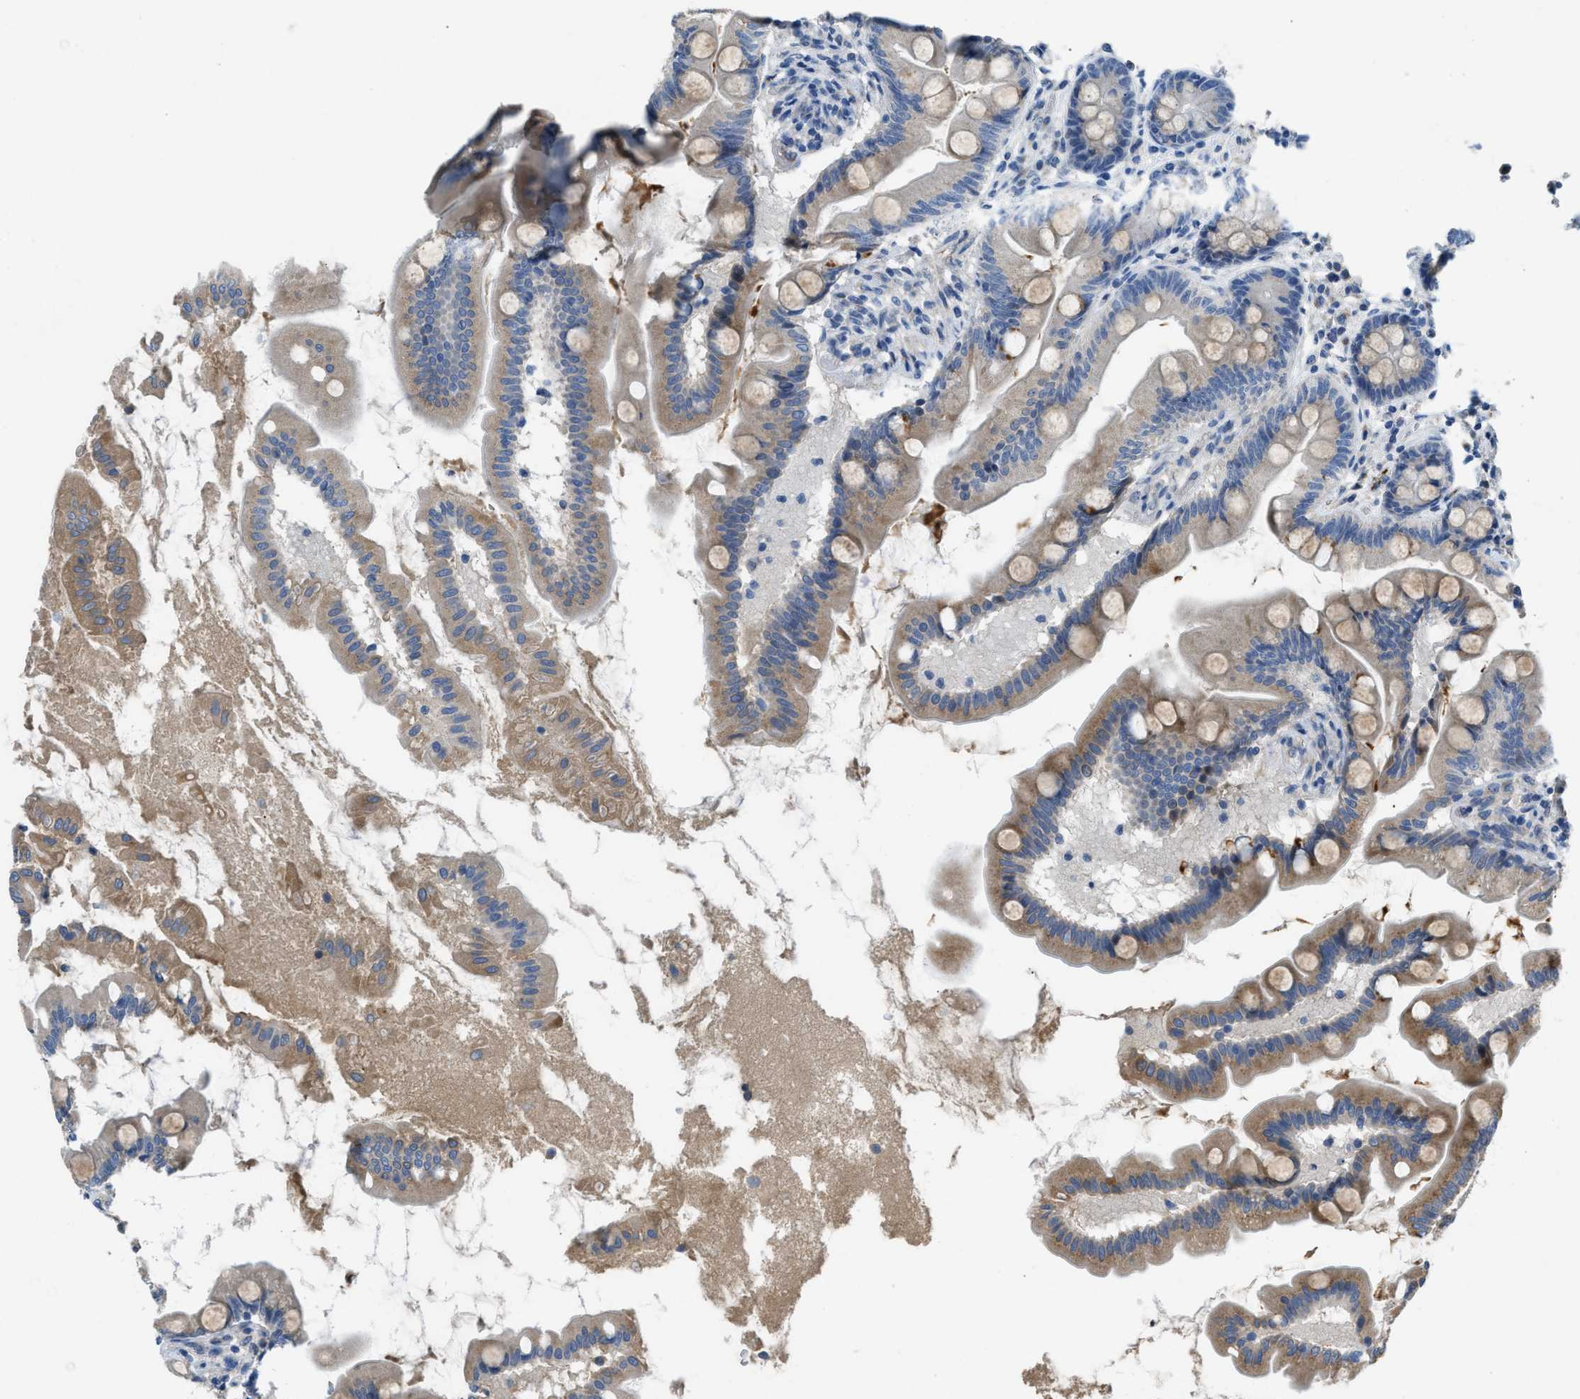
{"staining": {"intensity": "moderate", "quantity": "25%-75%", "location": "cytoplasmic/membranous"}, "tissue": "small intestine", "cell_type": "Glandular cells", "image_type": "normal", "snomed": [{"axis": "morphology", "description": "Normal tissue, NOS"}, {"axis": "topography", "description": "Small intestine"}], "caption": "Brown immunohistochemical staining in unremarkable human small intestine exhibits moderate cytoplasmic/membranous expression in about 25%-75% of glandular cells.", "gene": "GGCX", "patient": {"sex": "female", "age": 56}}